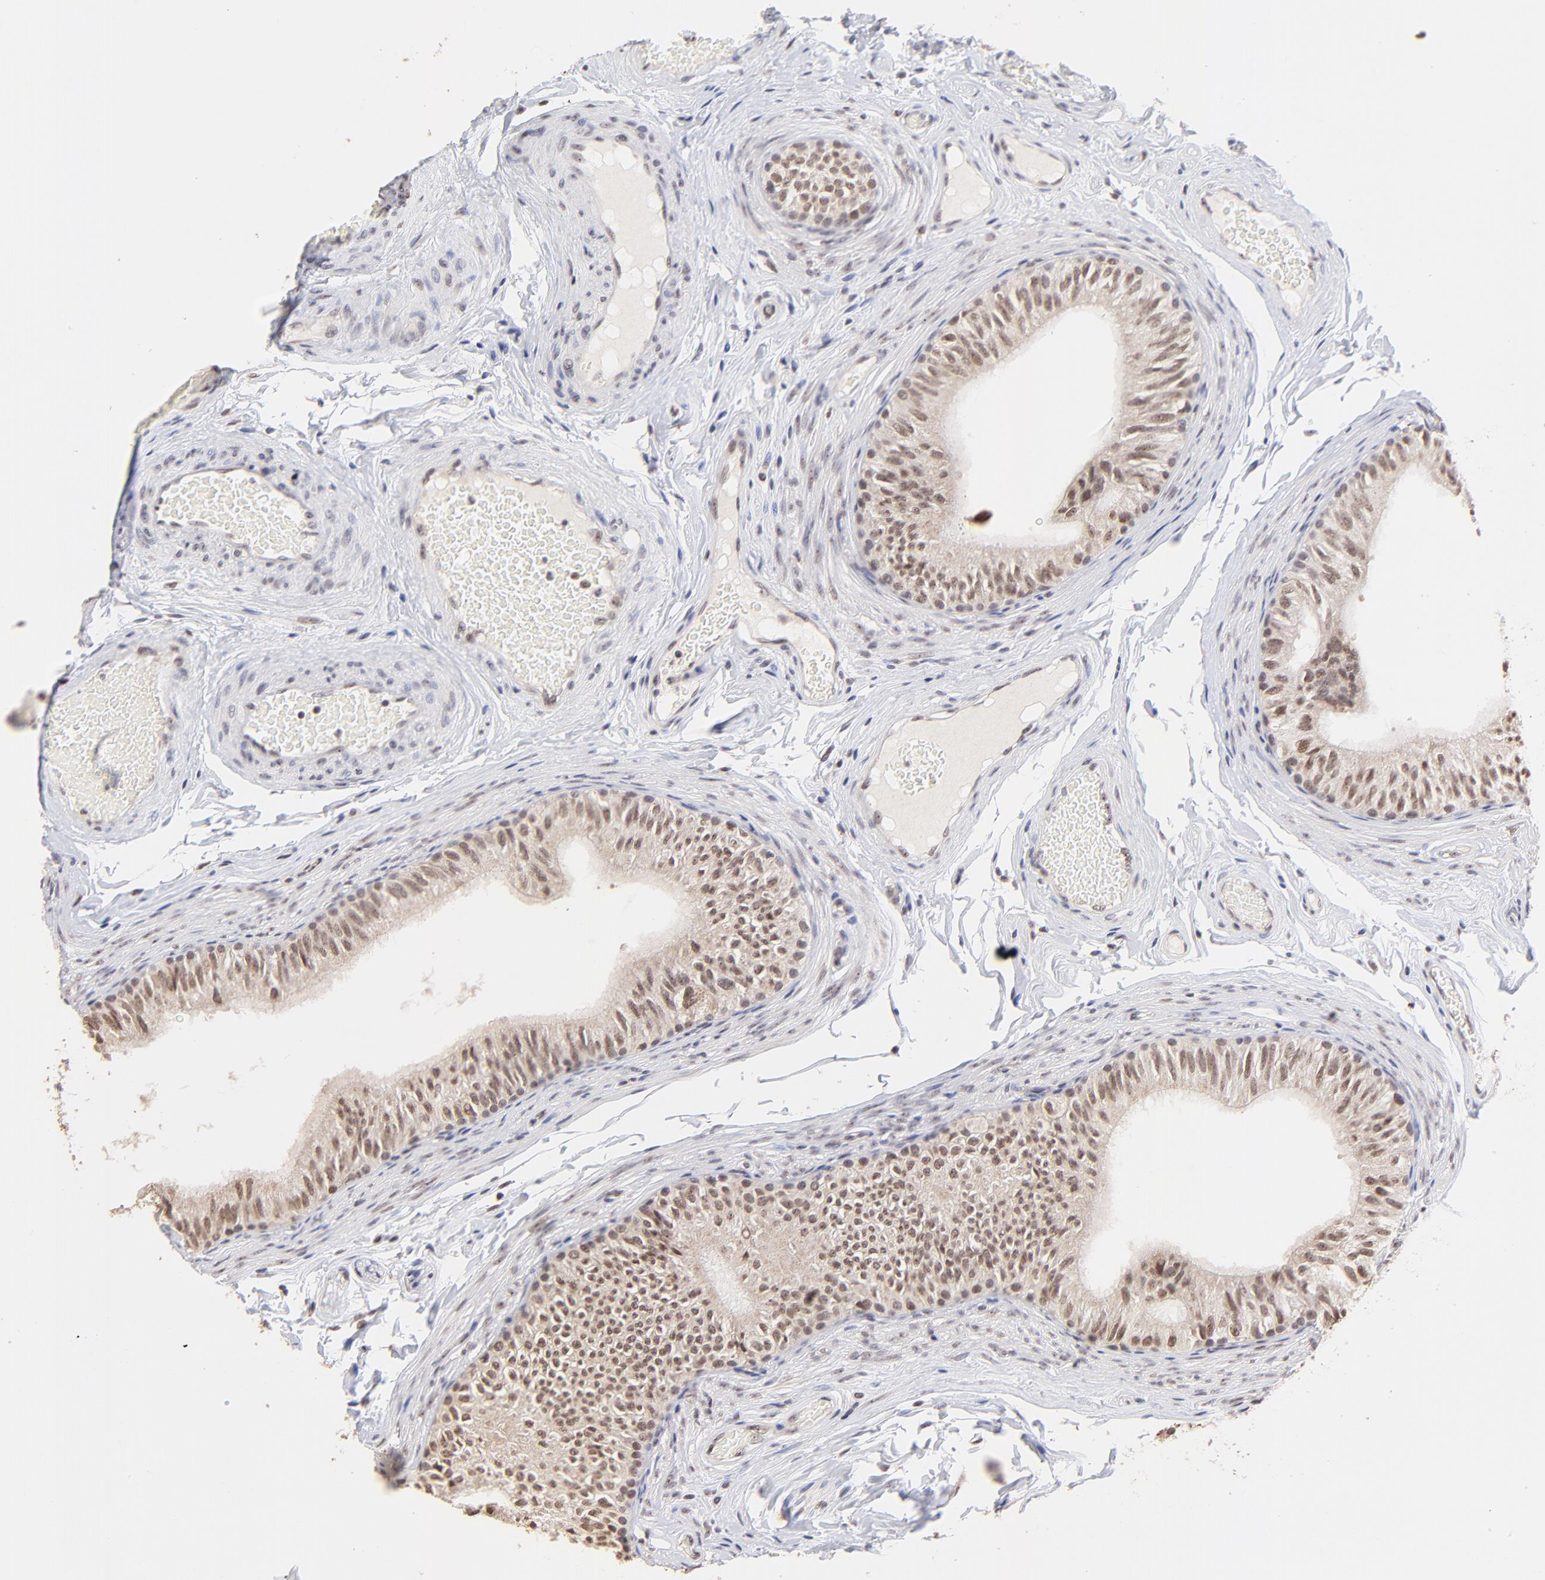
{"staining": {"intensity": "weak", "quantity": ">75%", "location": "cytoplasmic/membranous,nuclear"}, "tissue": "epididymis", "cell_type": "Glandular cells", "image_type": "normal", "snomed": [{"axis": "morphology", "description": "Normal tissue, NOS"}, {"axis": "topography", "description": "Testis"}, {"axis": "topography", "description": "Epididymis"}], "caption": "This histopathology image displays benign epididymis stained with IHC to label a protein in brown. The cytoplasmic/membranous,nuclear of glandular cells show weak positivity for the protein. Nuclei are counter-stained blue.", "gene": "ZNF670", "patient": {"sex": "male", "age": 36}}